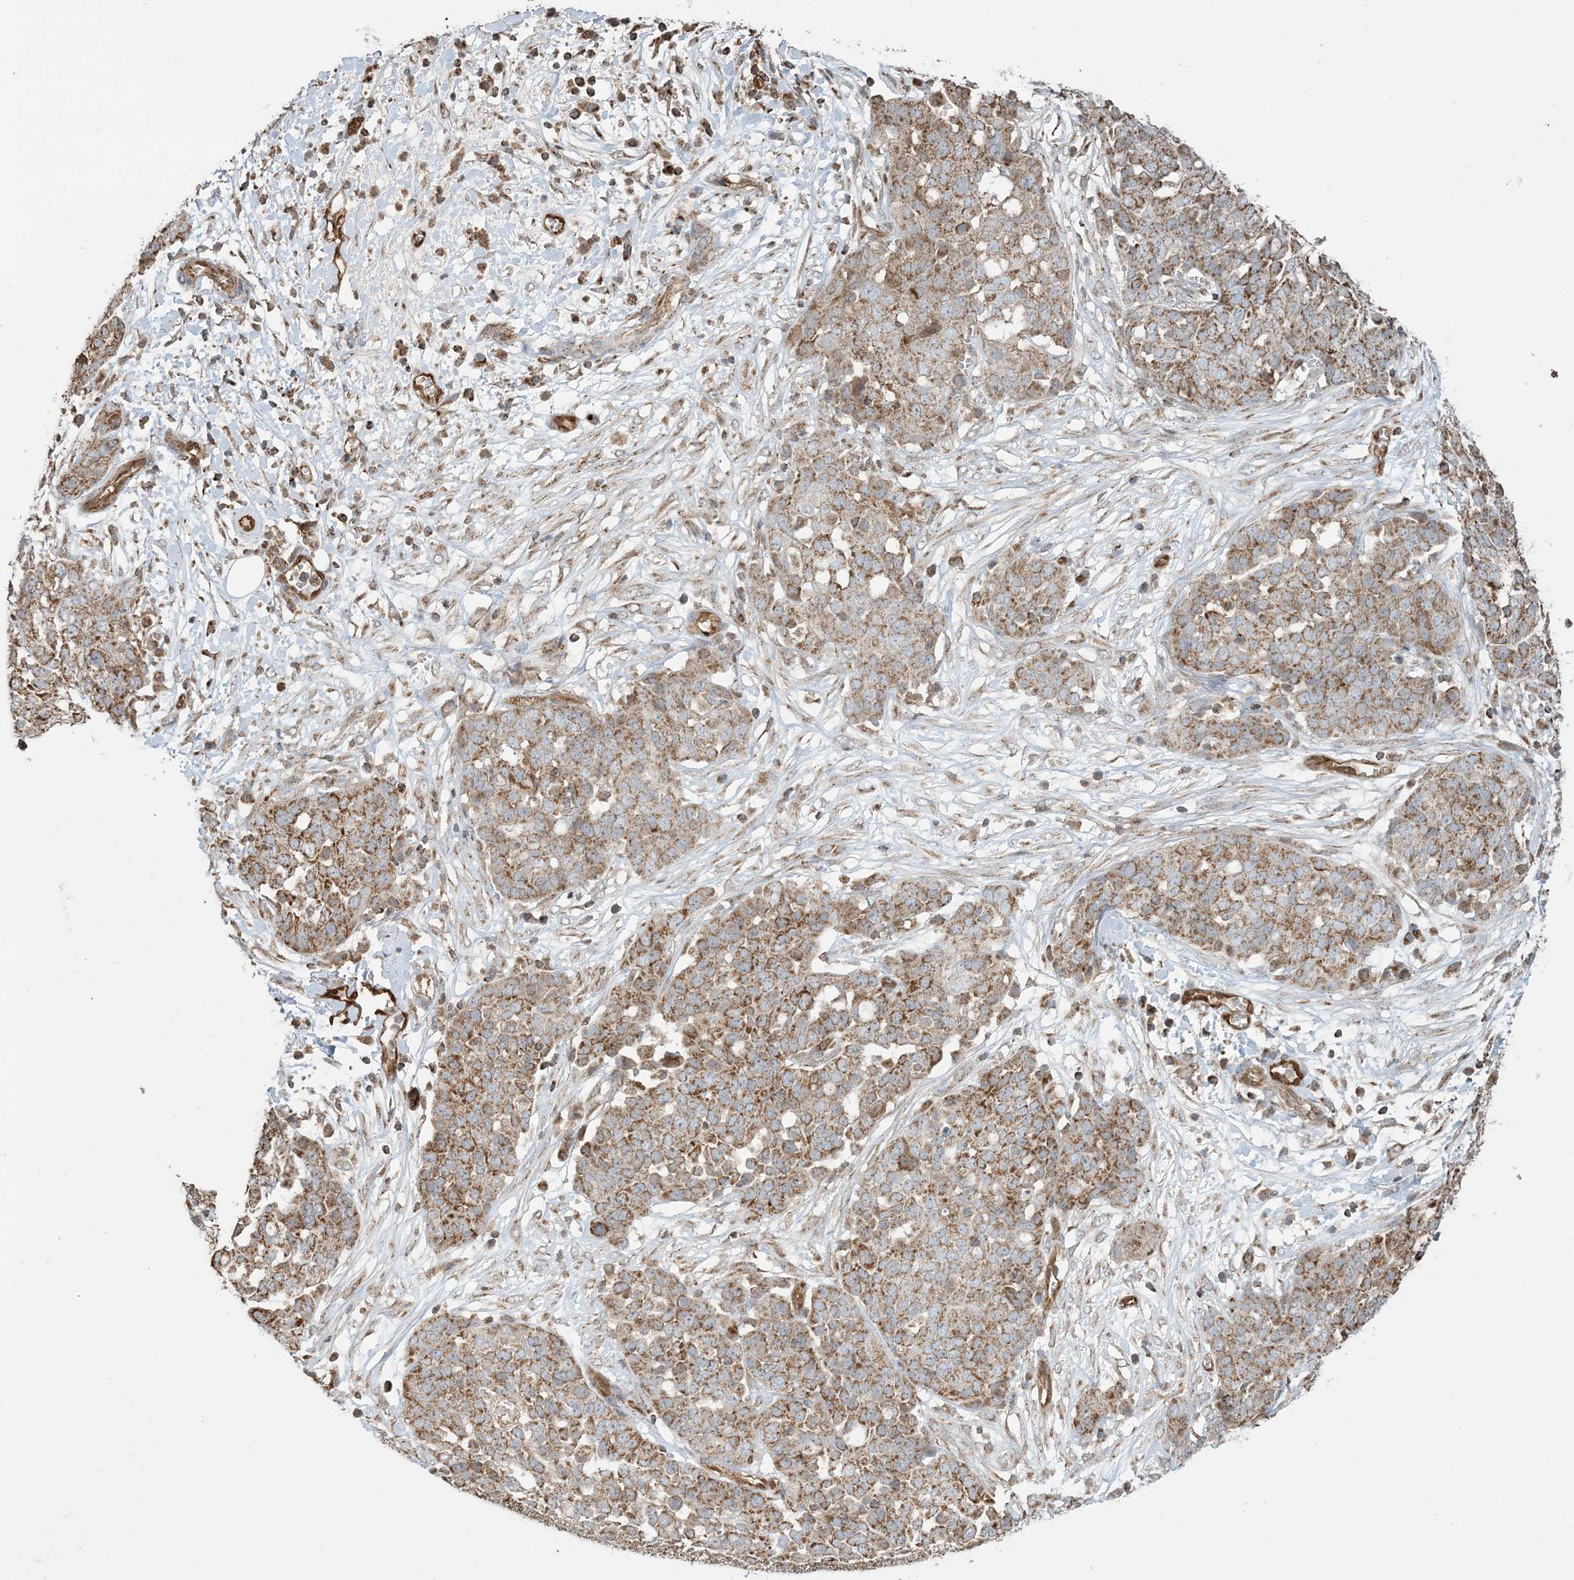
{"staining": {"intensity": "moderate", "quantity": ">75%", "location": "cytoplasmic/membranous"}, "tissue": "ovarian cancer", "cell_type": "Tumor cells", "image_type": "cancer", "snomed": [{"axis": "morphology", "description": "Cystadenocarcinoma, serous, NOS"}, {"axis": "topography", "description": "Soft tissue"}, {"axis": "topography", "description": "Ovary"}], "caption": "The immunohistochemical stain highlights moderate cytoplasmic/membranous positivity in tumor cells of ovarian cancer (serous cystadenocarcinoma) tissue. Immunohistochemistry stains the protein of interest in brown and the nuclei are stained blue.", "gene": "PPM1F", "patient": {"sex": "female", "age": 57}}